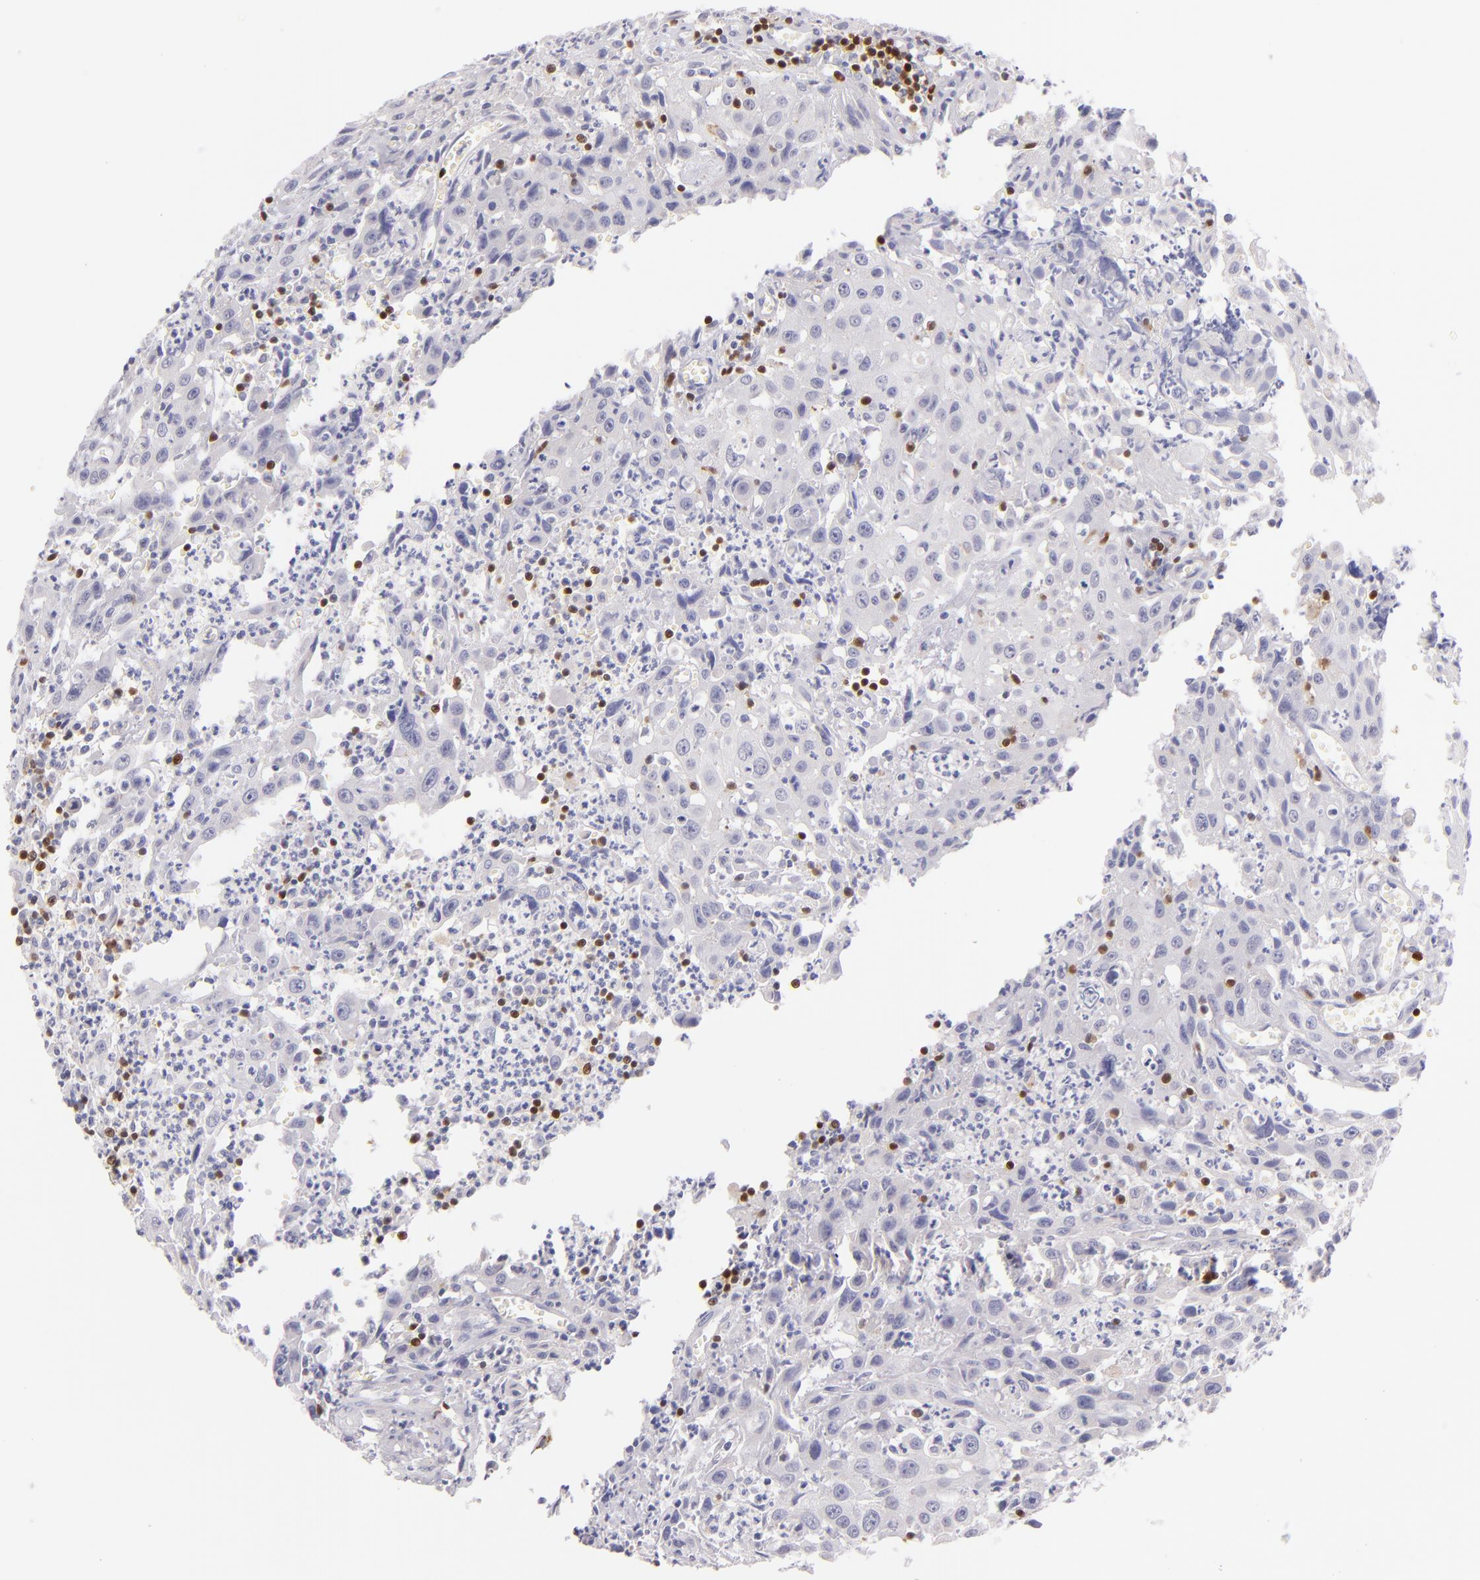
{"staining": {"intensity": "negative", "quantity": "none", "location": "none"}, "tissue": "urothelial cancer", "cell_type": "Tumor cells", "image_type": "cancer", "snomed": [{"axis": "morphology", "description": "Urothelial carcinoma, High grade"}, {"axis": "topography", "description": "Urinary bladder"}], "caption": "High magnification brightfield microscopy of urothelial cancer stained with DAB (brown) and counterstained with hematoxylin (blue): tumor cells show no significant positivity.", "gene": "ZAP70", "patient": {"sex": "male", "age": 66}}